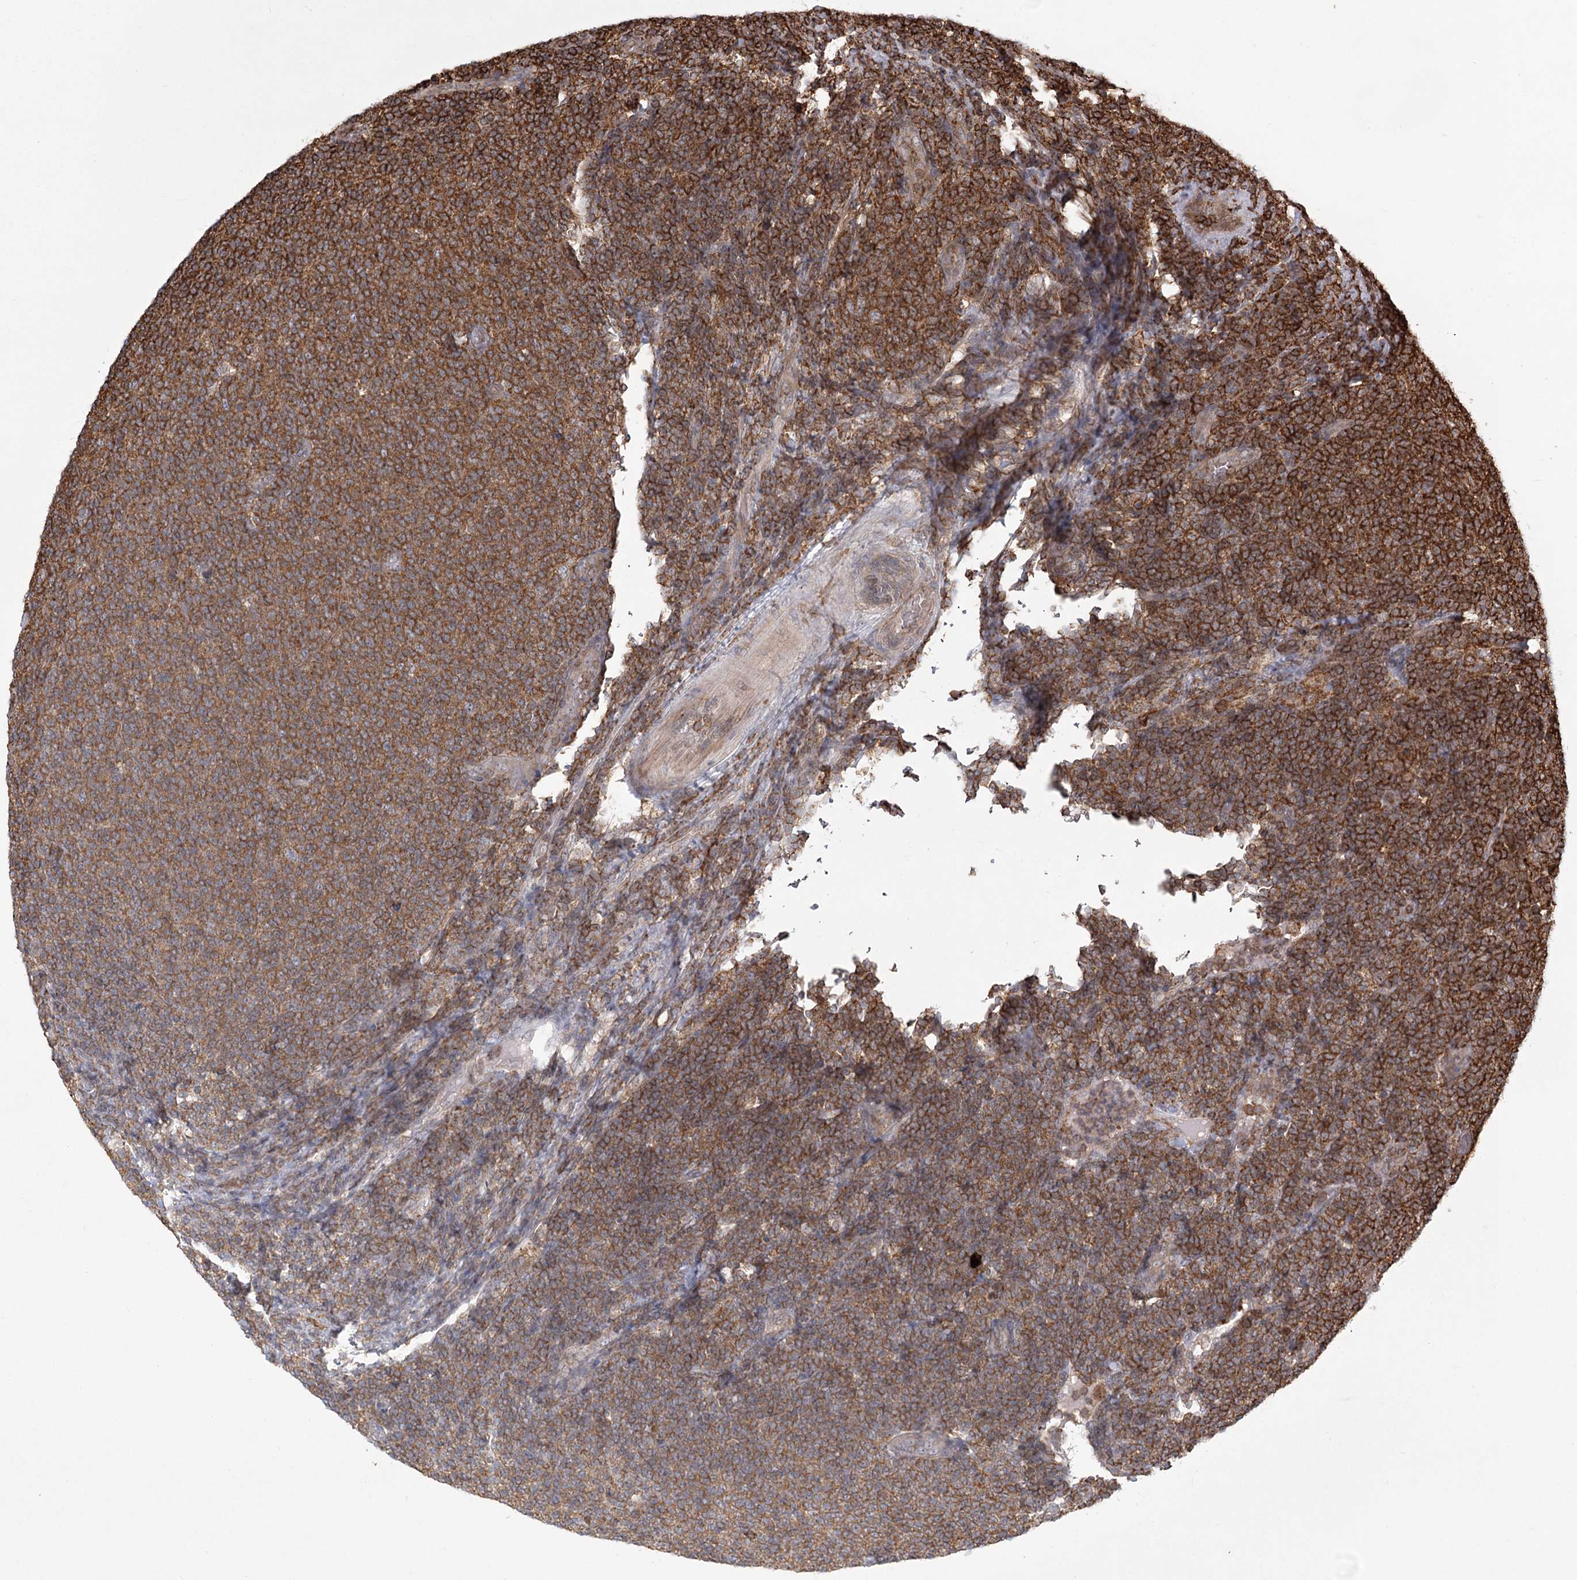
{"staining": {"intensity": "moderate", "quantity": ">75%", "location": "cytoplasmic/membranous"}, "tissue": "lymphoma", "cell_type": "Tumor cells", "image_type": "cancer", "snomed": [{"axis": "morphology", "description": "Malignant lymphoma, non-Hodgkin's type, Low grade"}, {"axis": "topography", "description": "Lymph node"}], "caption": "Protein expression analysis of malignant lymphoma, non-Hodgkin's type (low-grade) shows moderate cytoplasmic/membranous positivity in approximately >75% of tumor cells.", "gene": "MEPE", "patient": {"sex": "male", "age": 66}}